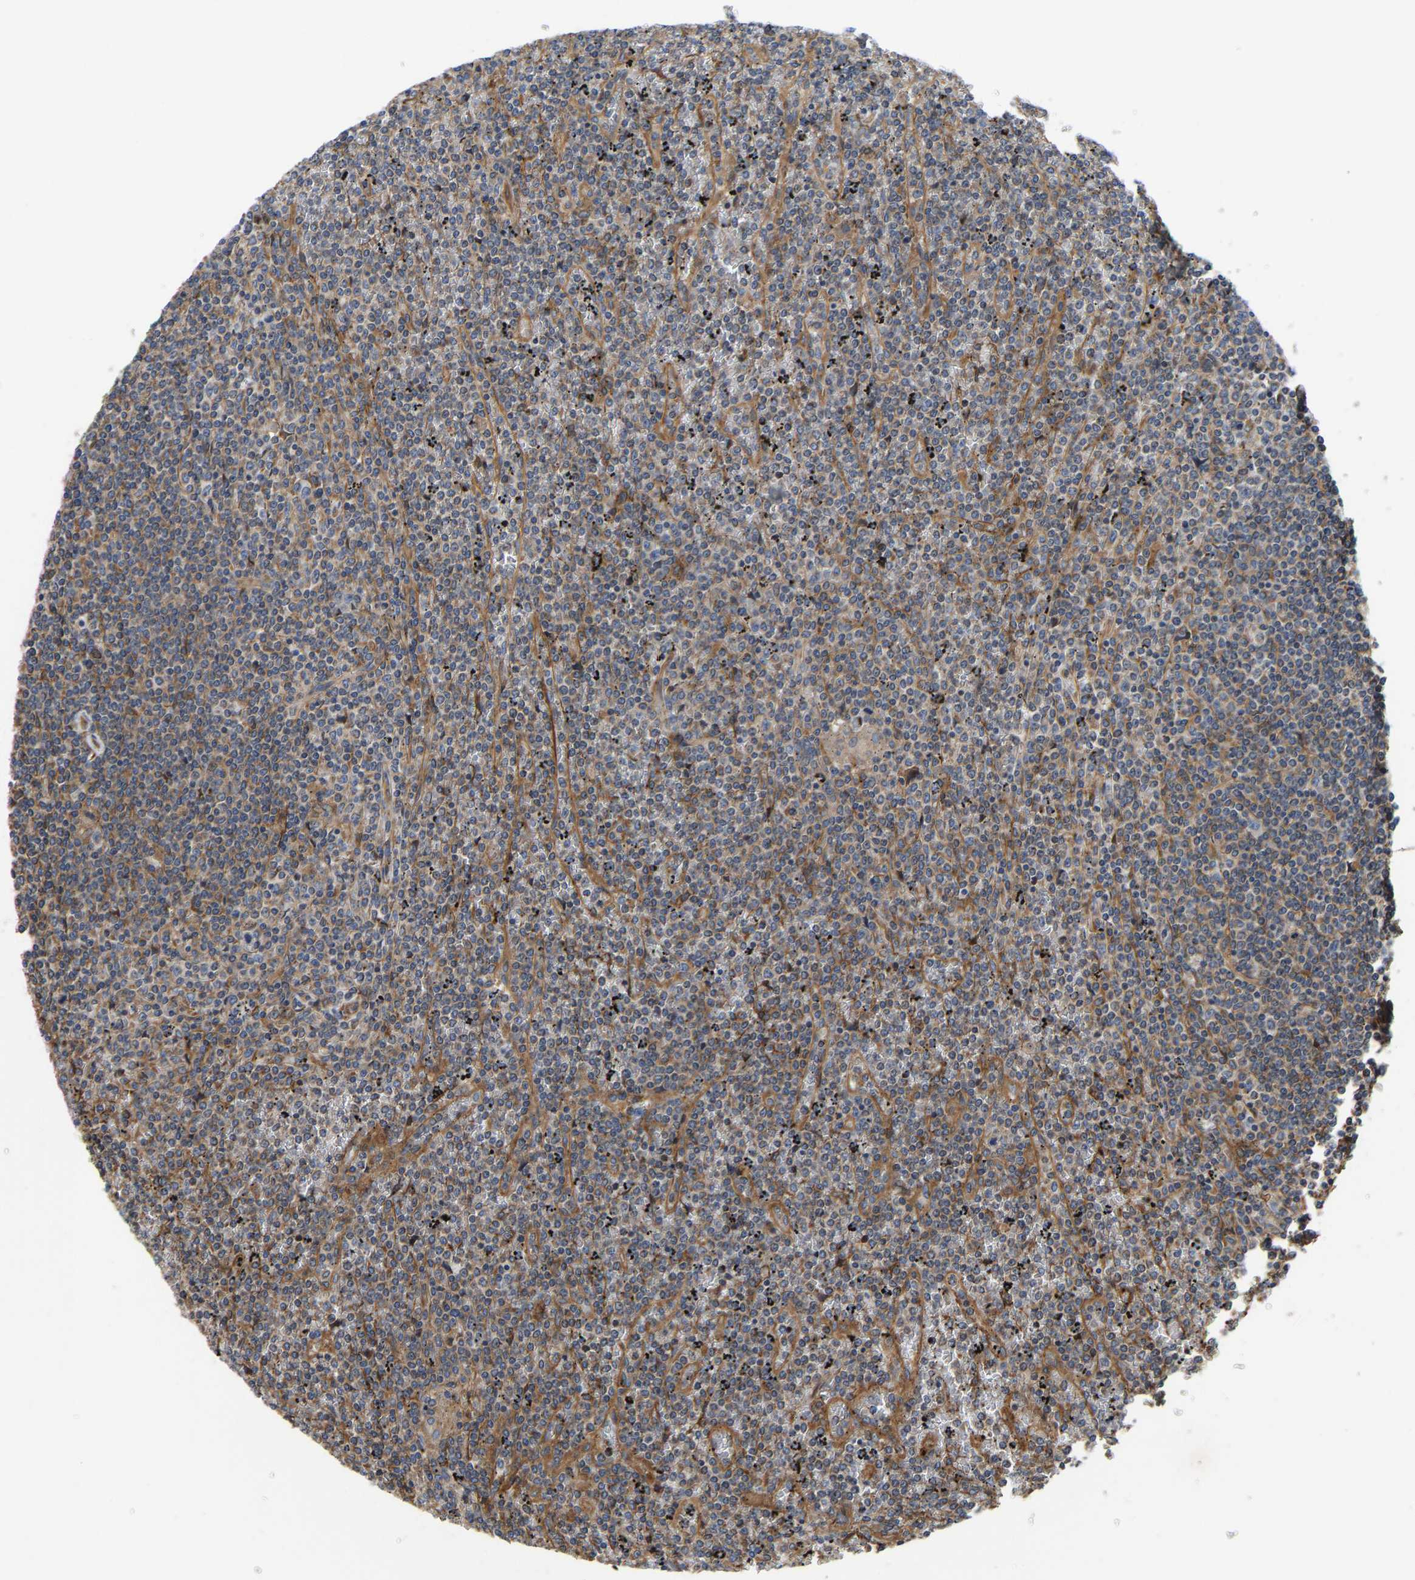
{"staining": {"intensity": "moderate", "quantity": ">75%", "location": "cytoplasmic/membranous"}, "tissue": "lymphoma", "cell_type": "Tumor cells", "image_type": "cancer", "snomed": [{"axis": "morphology", "description": "Malignant lymphoma, non-Hodgkin's type, Low grade"}, {"axis": "topography", "description": "Spleen"}], "caption": "A micrograph of human malignant lymphoma, non-Hodgkin's type (low-grade) stained for a protein shows moderate cytoplasmic/membranous brown staining in tumor cells. The staining is performed using DAB (3,3'-diaminobenzidine) brown chromogen to label protein expression. The nuclei are counter-stained blue using hematoxylin.", "gene": "FLNB", "patient": {"sex": "female", "age": 19}}